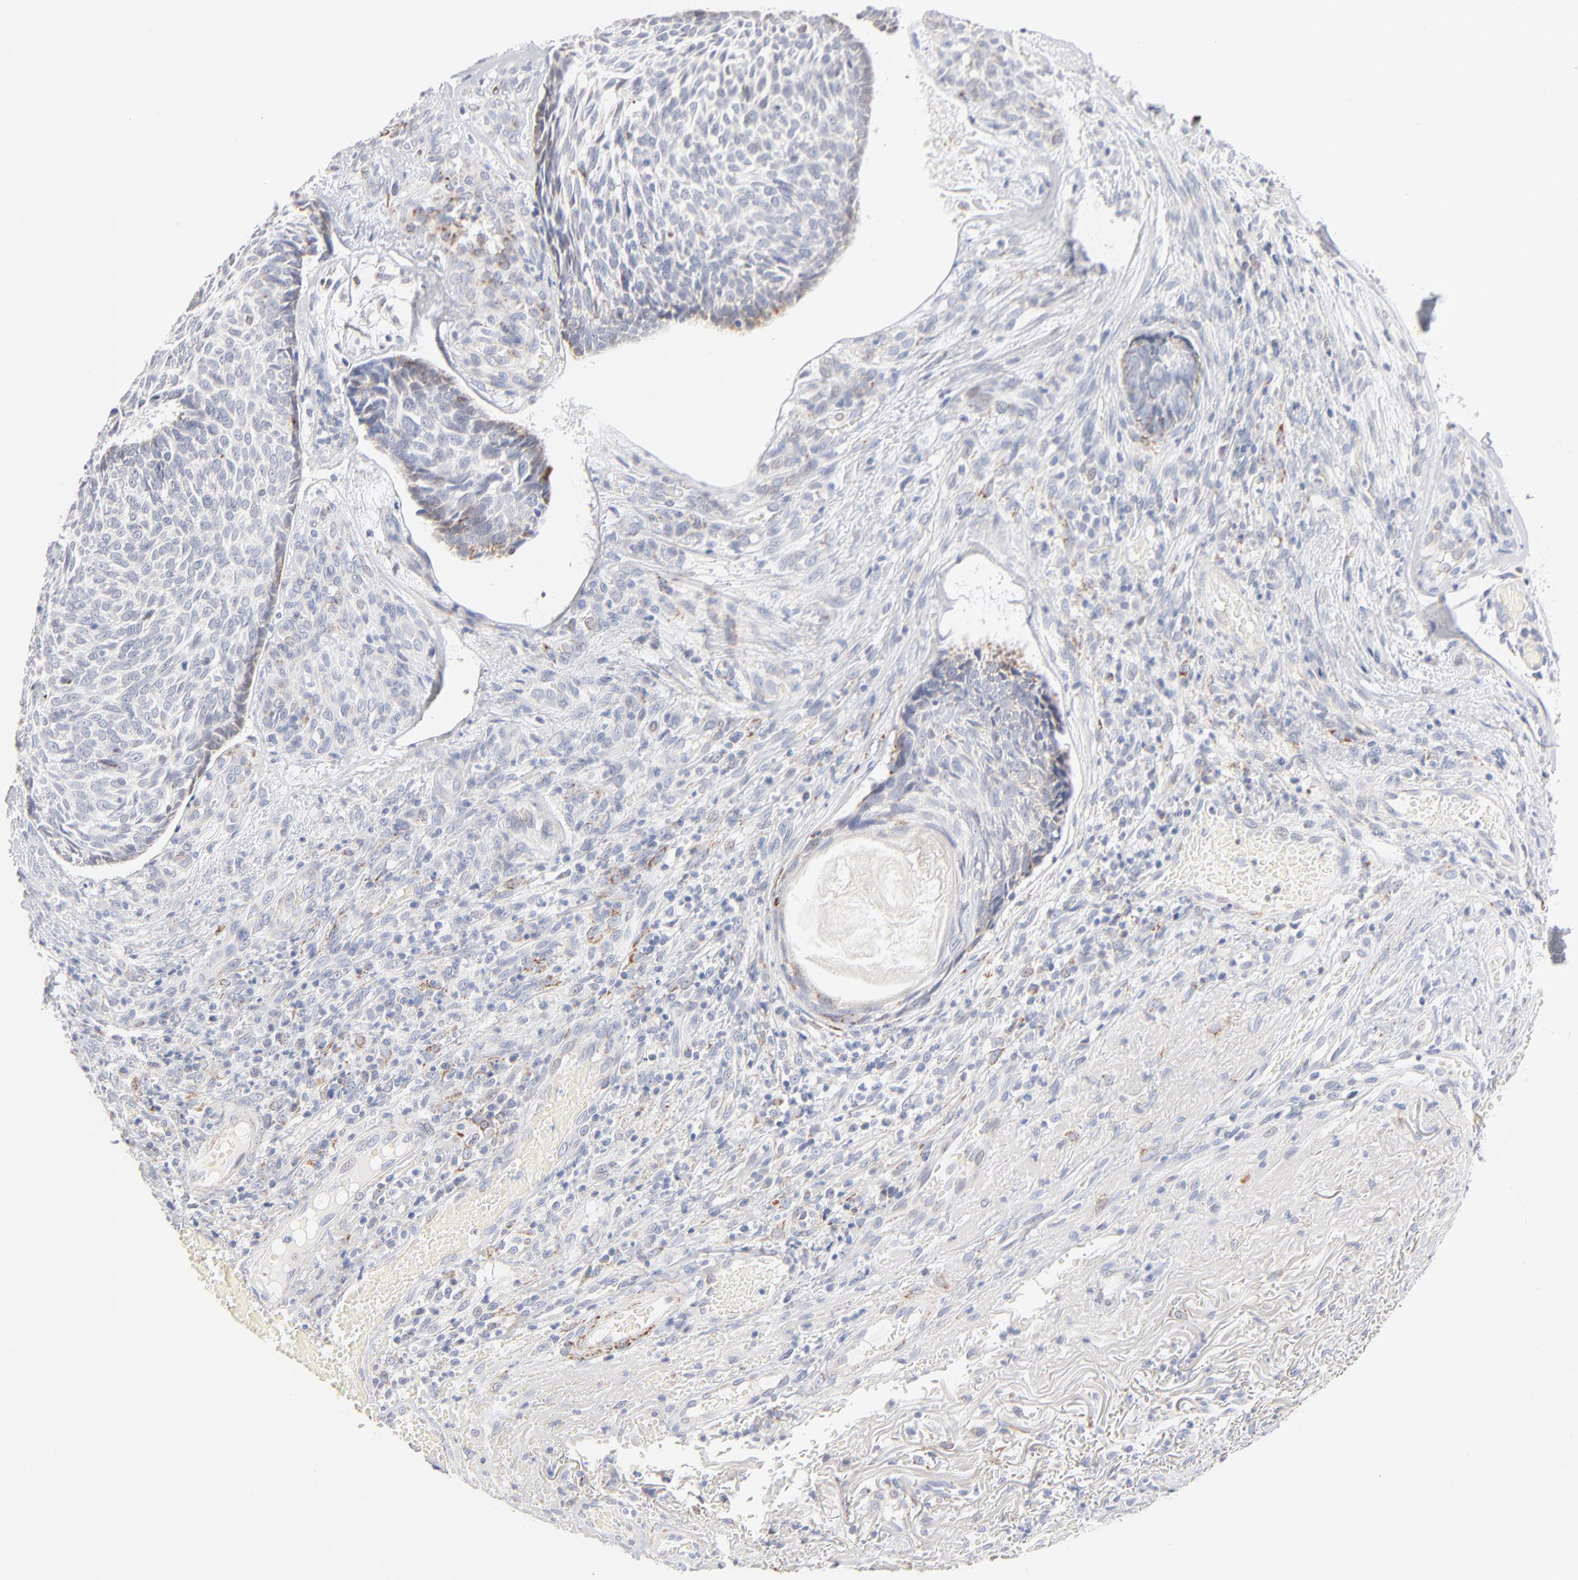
{"staining": {"intensity": "weak", "quantity": "<25%", "location": "cytoplasmic/membranous"}, "tissue": "skin cancer", "cell_type": "Tumor cells", "image_type": "cancer", "snomed": [{"axis": "morphology", "description": "Basal cell carcinoma"}, {"axis": "topography", "description": "Skin"}], "caption": "The IHC micrograph has no significant positivity in tumor cells of basal cell carcinoma (skin) tissue.", "gene": "MRPL58", "patient": {"sex": "male", "age": 72}}